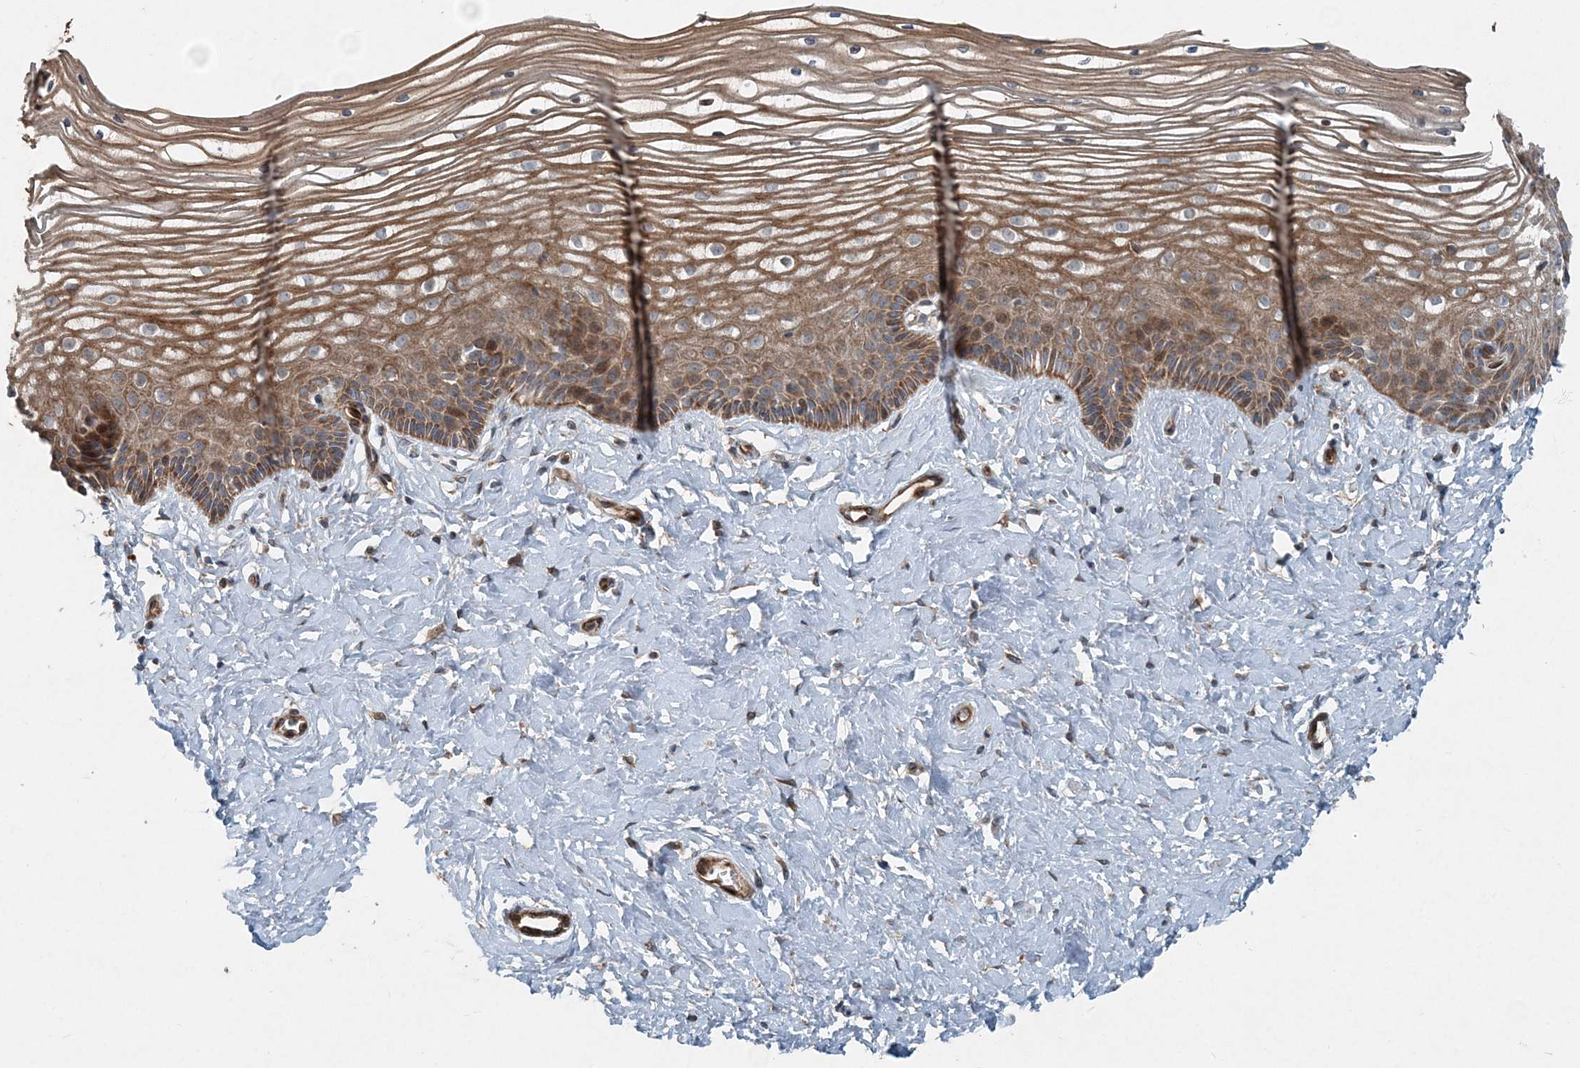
{"staining": {"intensity": "moderate", "quantity": ">75%", "location": "cytoplasmic/membranous"}, "tissue": "vagina", "cell_type": "Squamous epithelial cells", "image_type": "normal", "snomed": [{"axis": "morphology", "description": "Normal tissue, NOS"}, {"axis": "topography", "description": "Vagina"}, {"axis": "topography", "description": "Cervix"}], "caption": "Immunohistochemistry (IHC) micrograph of benign vagina stained for a protein (brown), which exhibits medium levels of moderate cytoplasmic/membranous positivity in approximately >75% of squamous epithelial cells.", "gene": "INTU", "patient": {"sex": "female", "age": 40}}